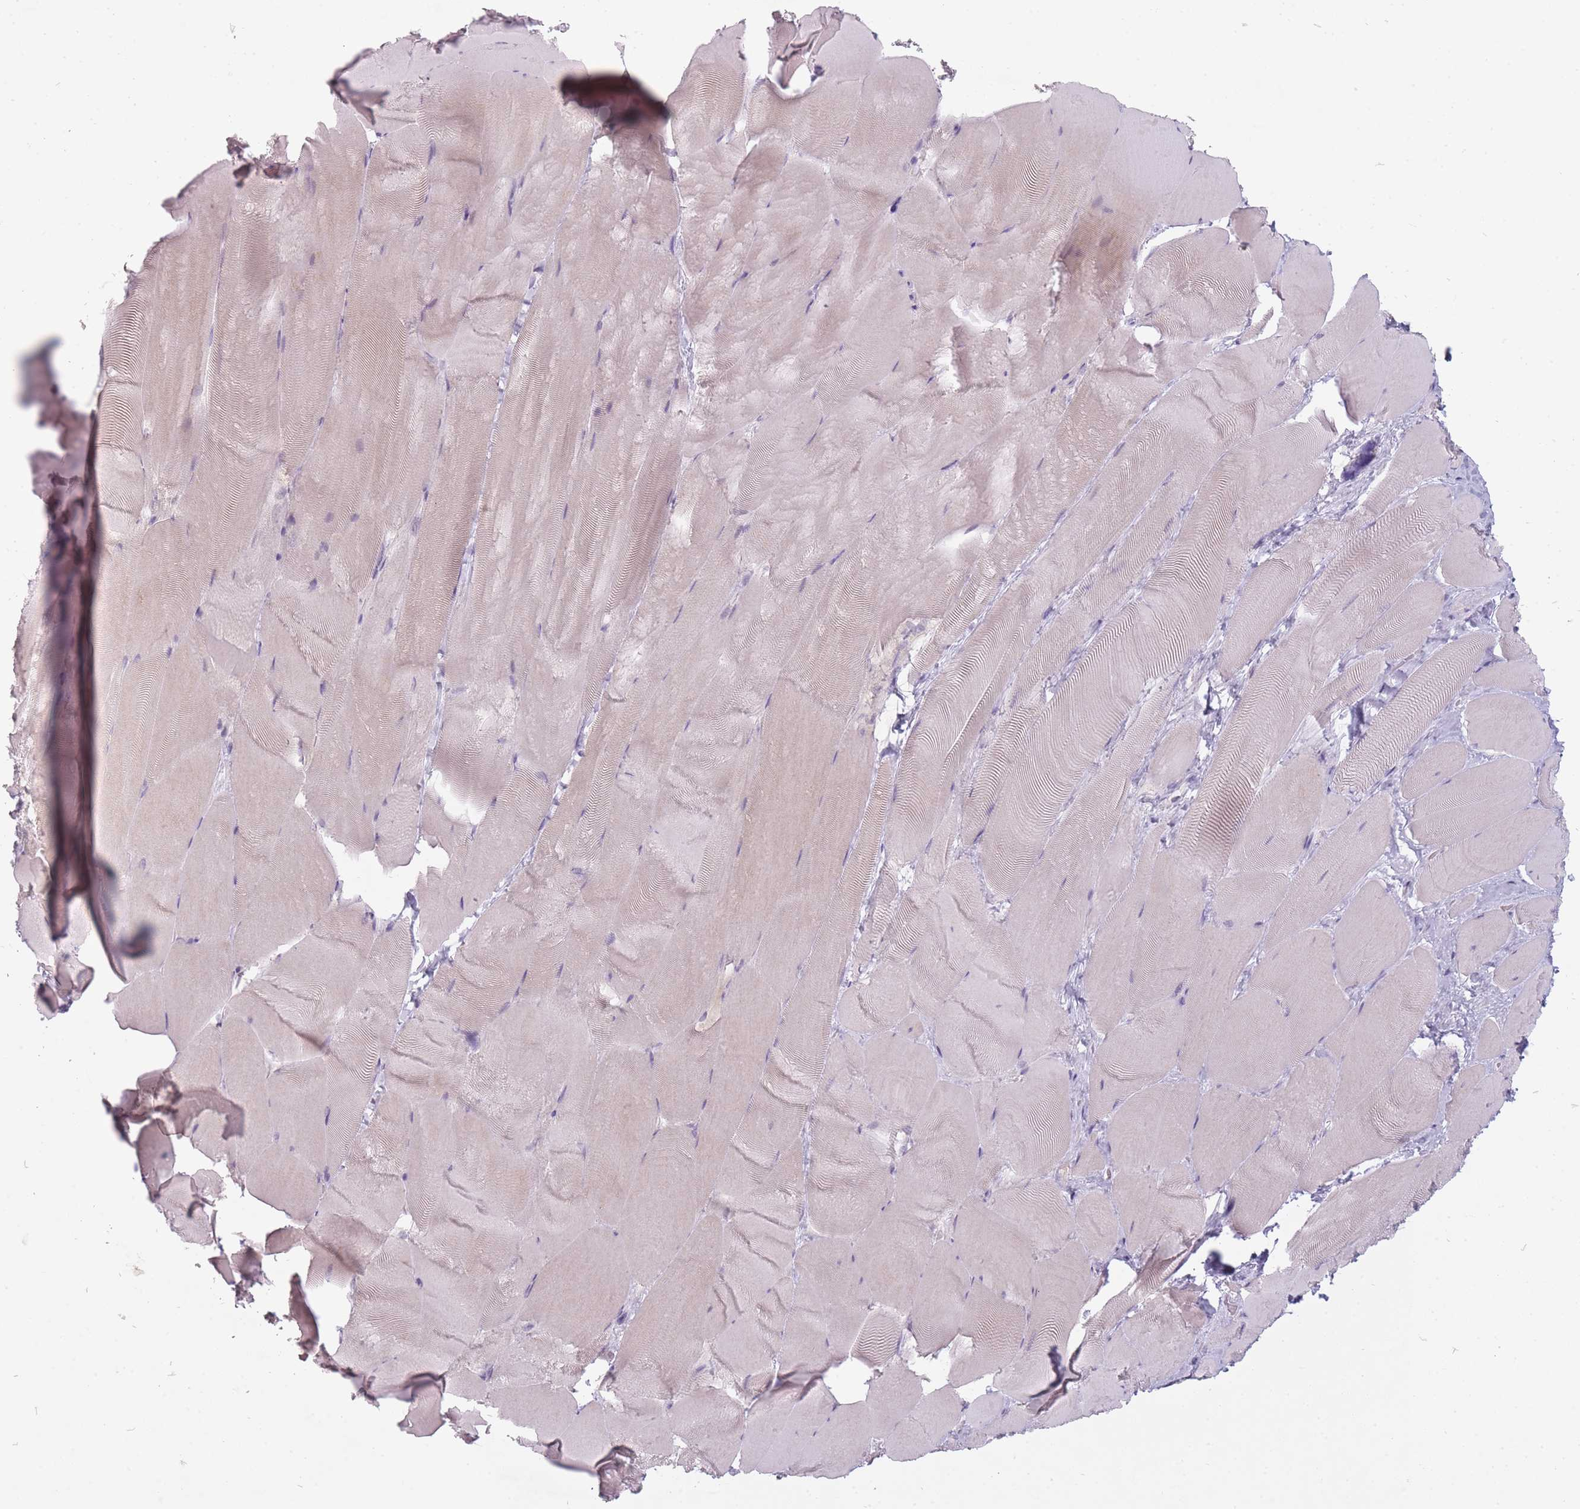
{"staining": {"intensity": "negative", "quantity": "none", "location": "none"}, "tissue": "skeletal muscle", "cell_type": "Myocytes", "image_type": "normal", "snomed": [{"axis": "morphology", "description": "Normal tissue, NOS"}, {"axis": "topography", "description": "Skeletal muscle"}], "caption": "Photomicrograph shows no significant protein positivity in myocytes of unremarkable skeletal muscle.", "gene": "FAM43B", "patient": {"sex": "female", "age": 64}}